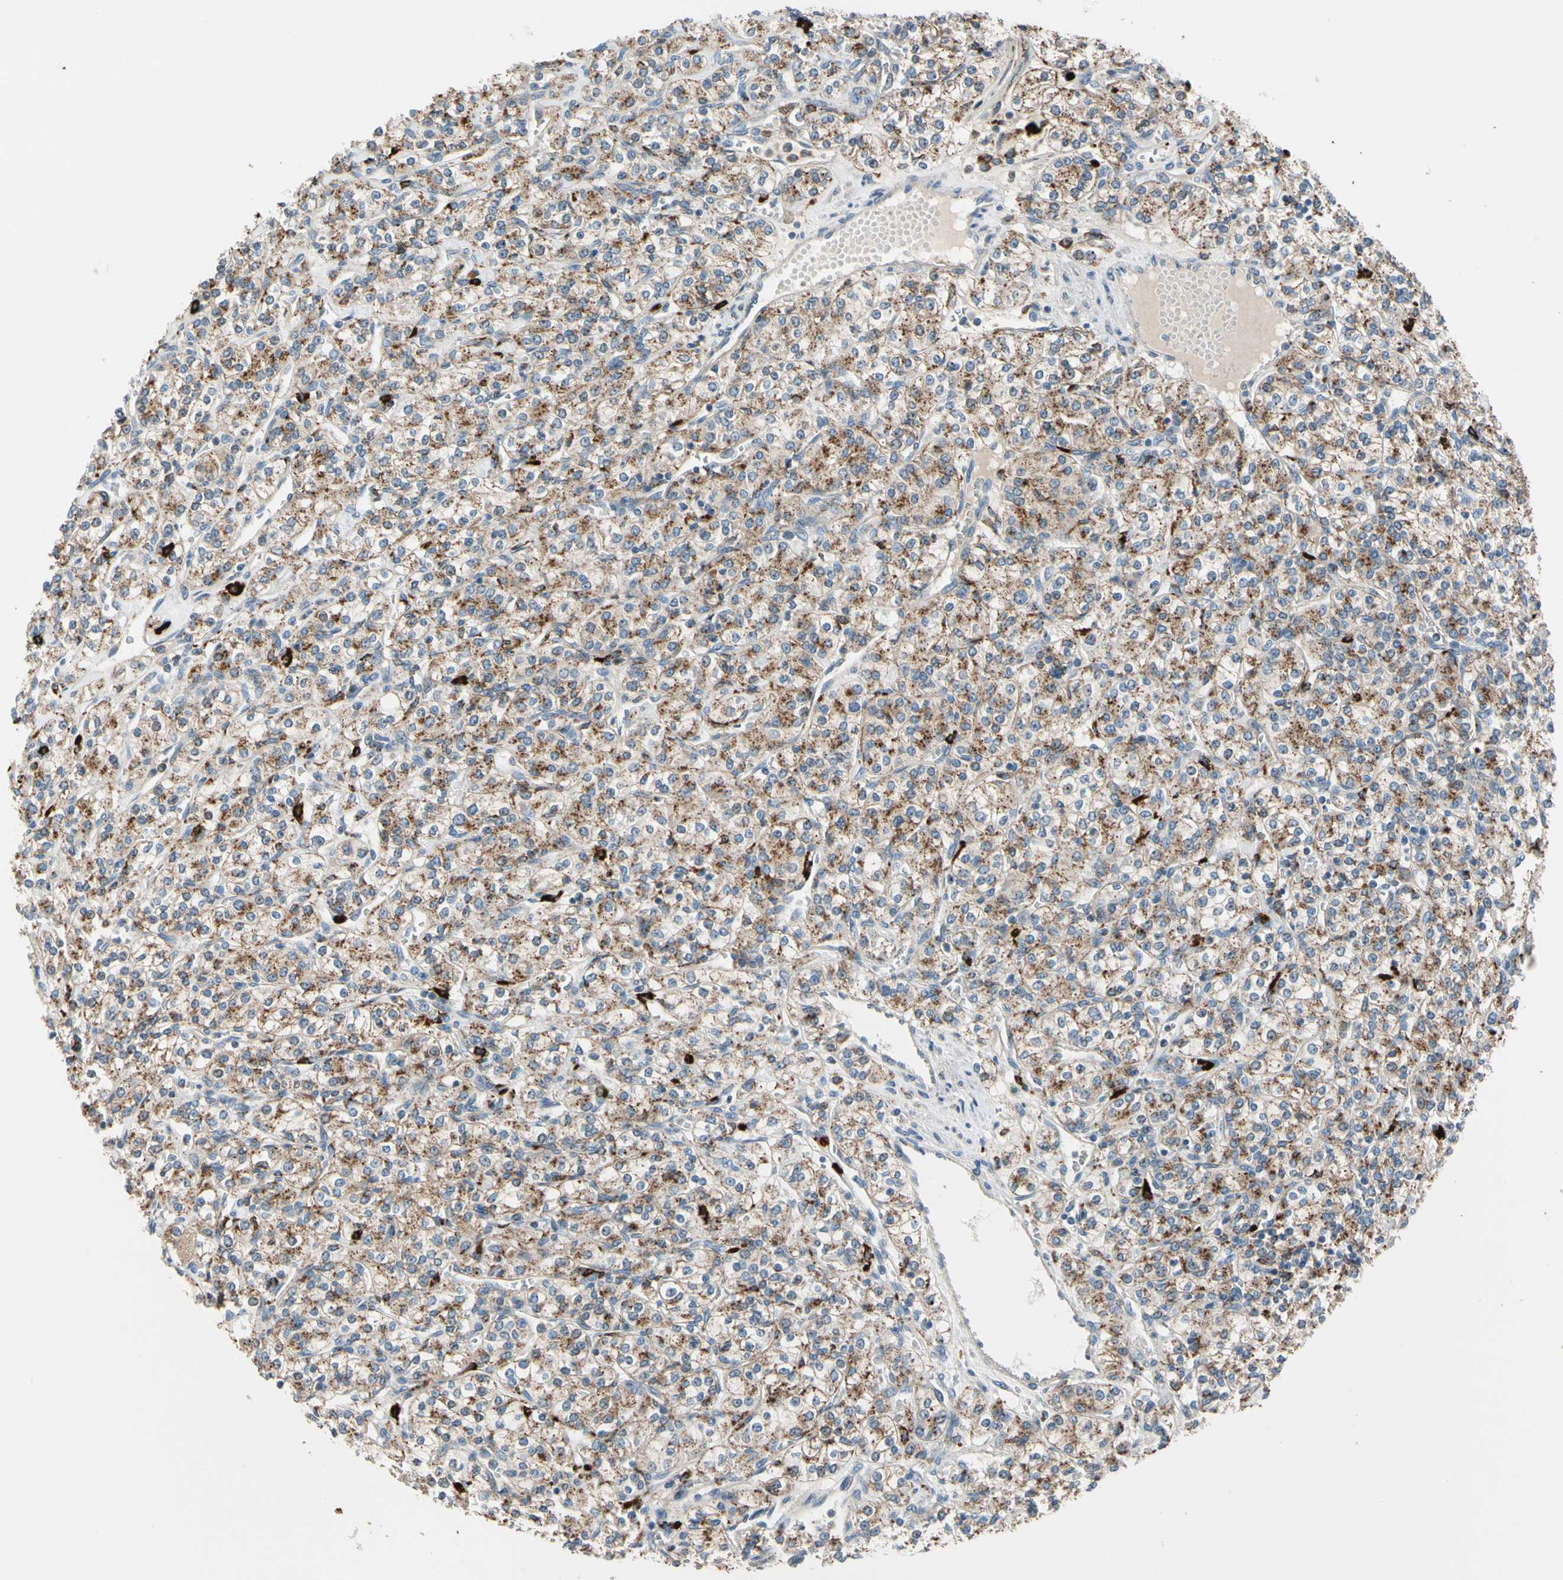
{"staining": {"intensity": "moderate", "quantity": ">75%", "location": "cytoplasmic/membranous"}, "tissue": "renal cancer", "cell_type": "Tumor cells", "image_type": "cancer", "snomed": [{"axis": "morphology", "description": "Adenocarcinoma, NOS"}, {"axis": "topography", "description": "Kidney"}], "caption": "Immunohistochemical staining of human adenocarcinoma (renal) shows moderate cytoplasmic/membranous protein expression in about >75% of tumor cells.", "gene": "GM2A", "patient": {"sex": "male", "age": 77}}